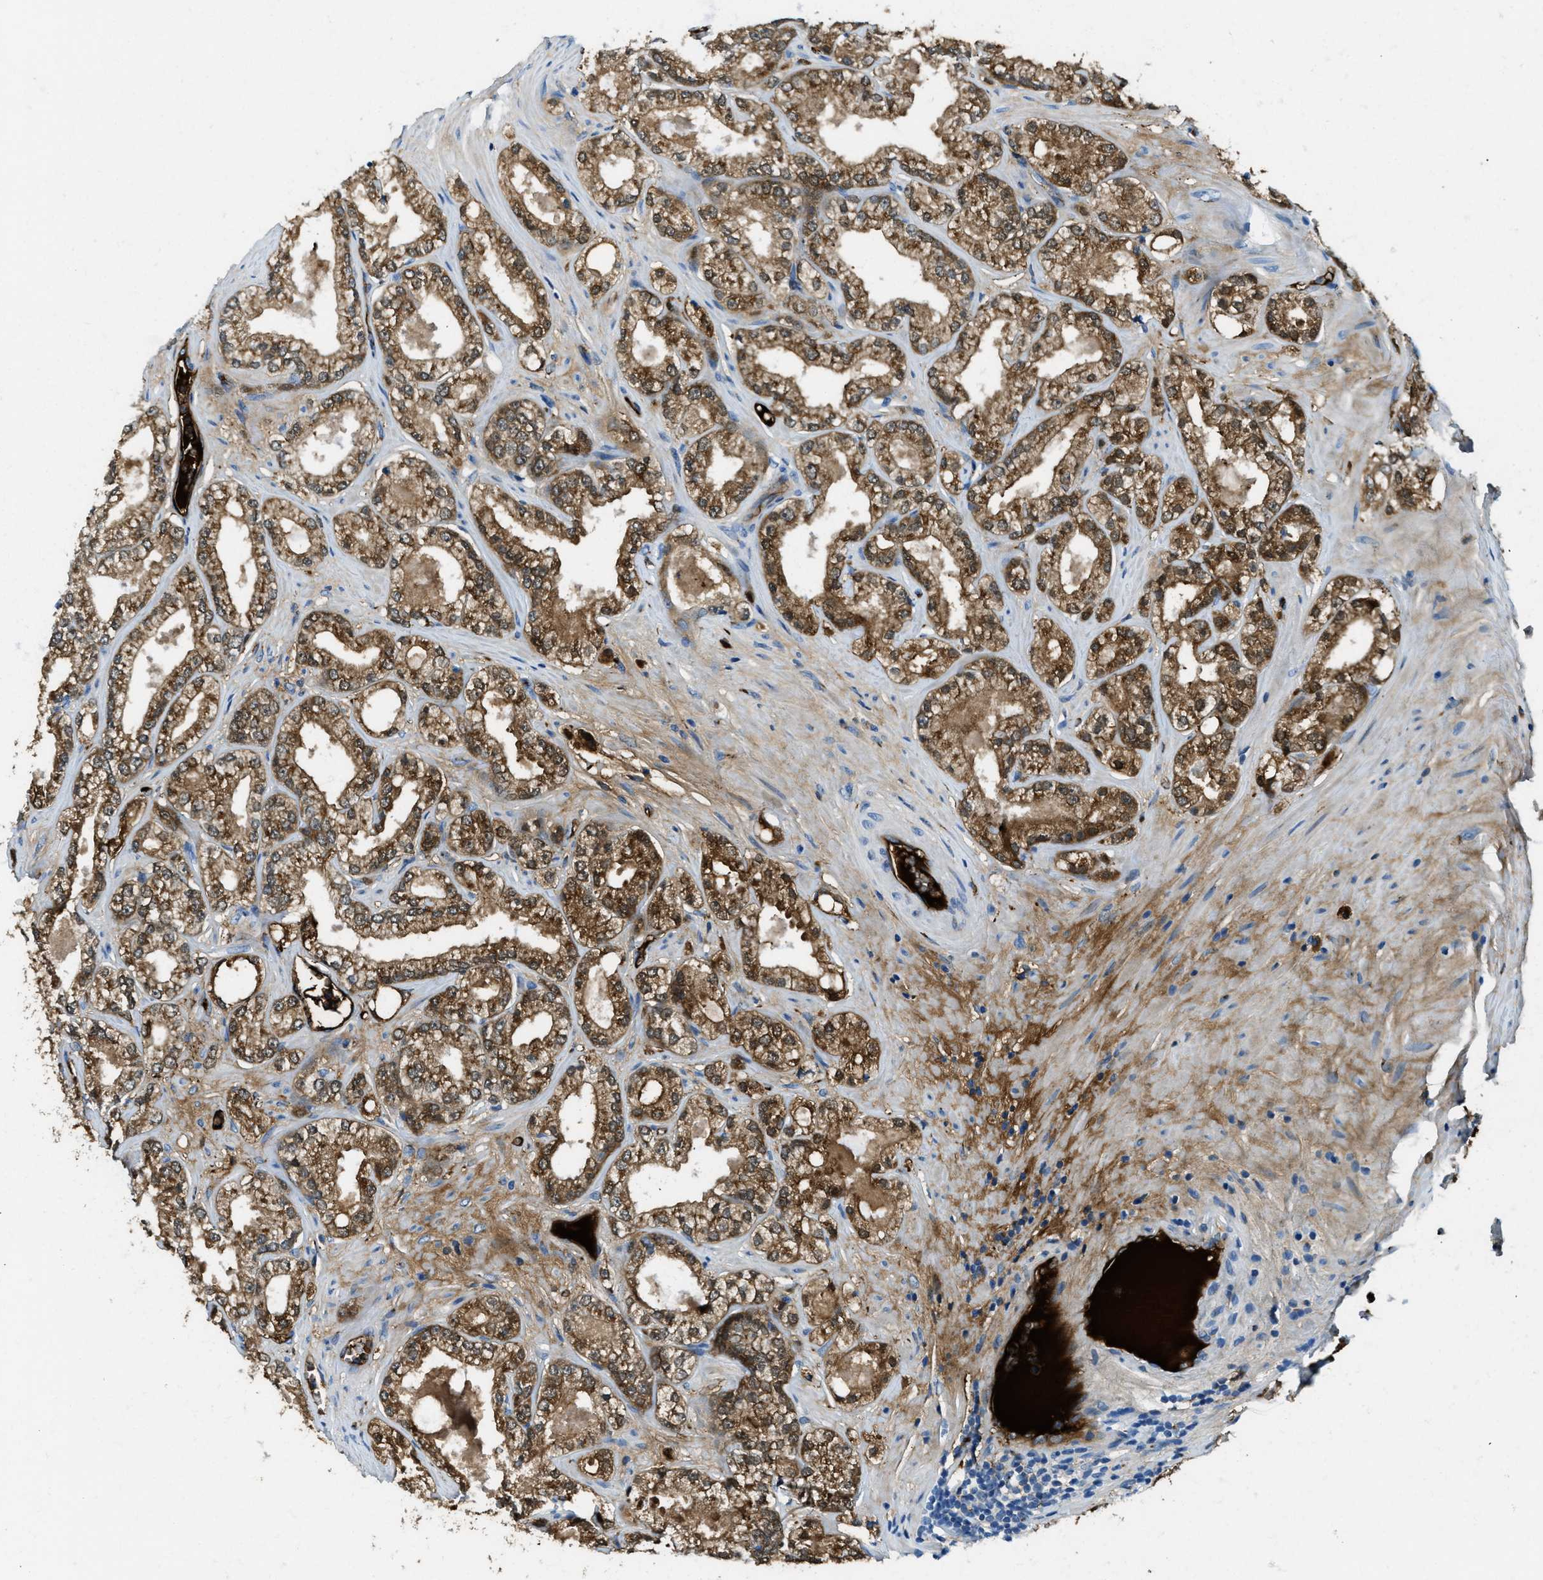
{"staining": {"intensity": "moderate", "quantity": ">75%", "location": "cytoplasmic/membranous"}, "tissue": "prostate cancer", "cell_type": "Tumor cells", "image_type": "cancer", "snomed": [{"axis": "morphology", "description": "Adenocarcinoma, High grade"}, {"axis": "topography", "description": "Prostate"}], "caption": "Prostate cancer stained with a brown dye displays moderate cytoplasmic/membranous positive staining in about >75% of tumor cells.", "gene": "TRIM59", "patient": {"sex": "male", "age": 71}}